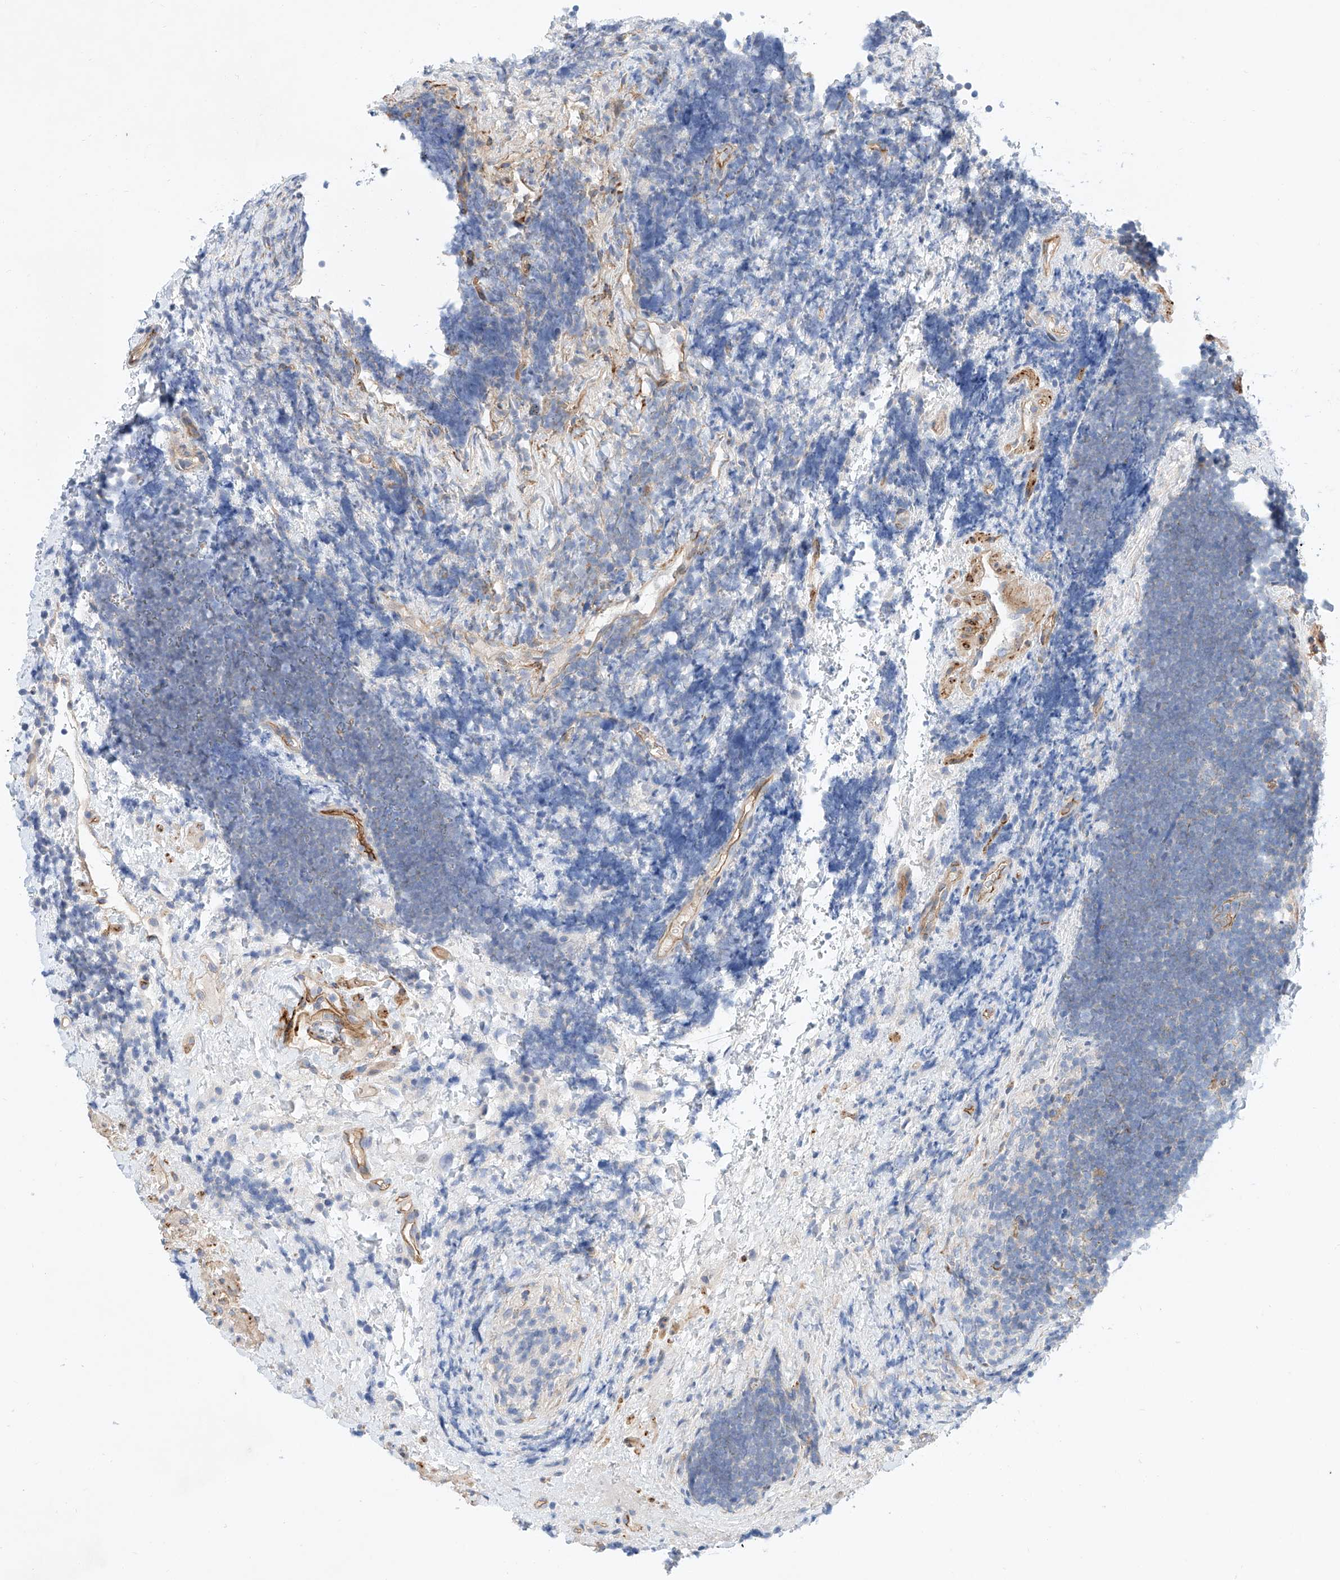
{"staining": {"intensity": "negative", "quantity": "none", "location": "none"}, "tissue": "lymphoma", "cell_type": "Tumor cells", "image_type": "cancer", "snomed": [{"axis": "morphology", "description": "Malignant lymphoma, non-Hodgkin's type, High grade"}, {"axis": "topography", "description": "Lymph node"}], "caption": "The immunohistochemistry (IHC) photomicrograph has no significant positivity in tumor cells of high-grade malignant lymphoma, non-Hodgkin's type tissue.", "gene": "SBSPON", "patient": {"sex": "male", "age": 13}}